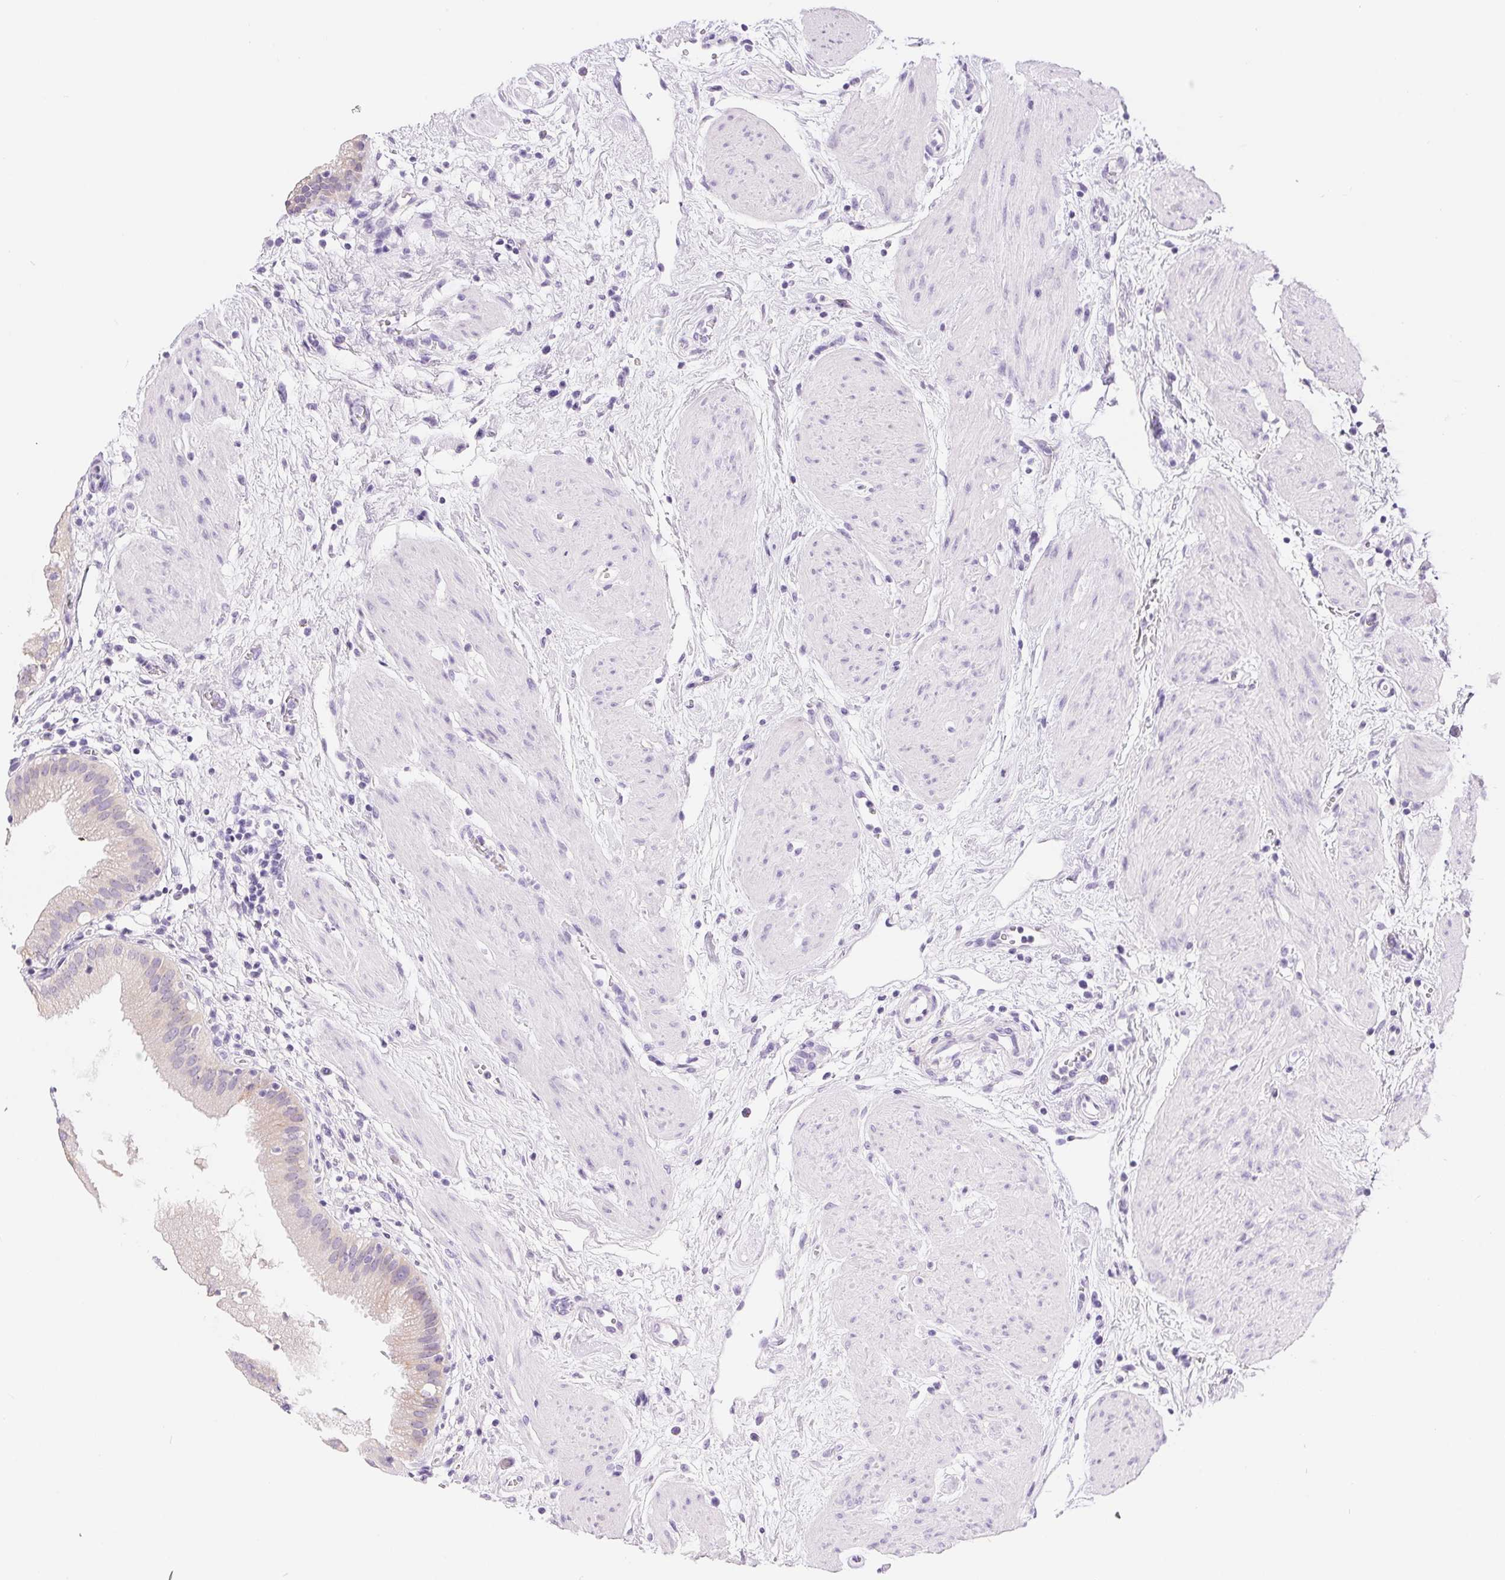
{"staining": {"intensity": "negative", "quantity": "none", "location": "none"}, "tissue": "gallbladder", "cell_type": "Glandular cells", "image_type": "normal", "snomed": [{"axis": "morphology", "description": "Normal tissue, NOS"}, {"axis": "topography", "description": "Gallbladder"}], "caption": "The photomicrograph reveals no significant expression in glandular cells of gallbladder.", "gene": "XDH", "patient": {"sex": "female", "age": 65}}